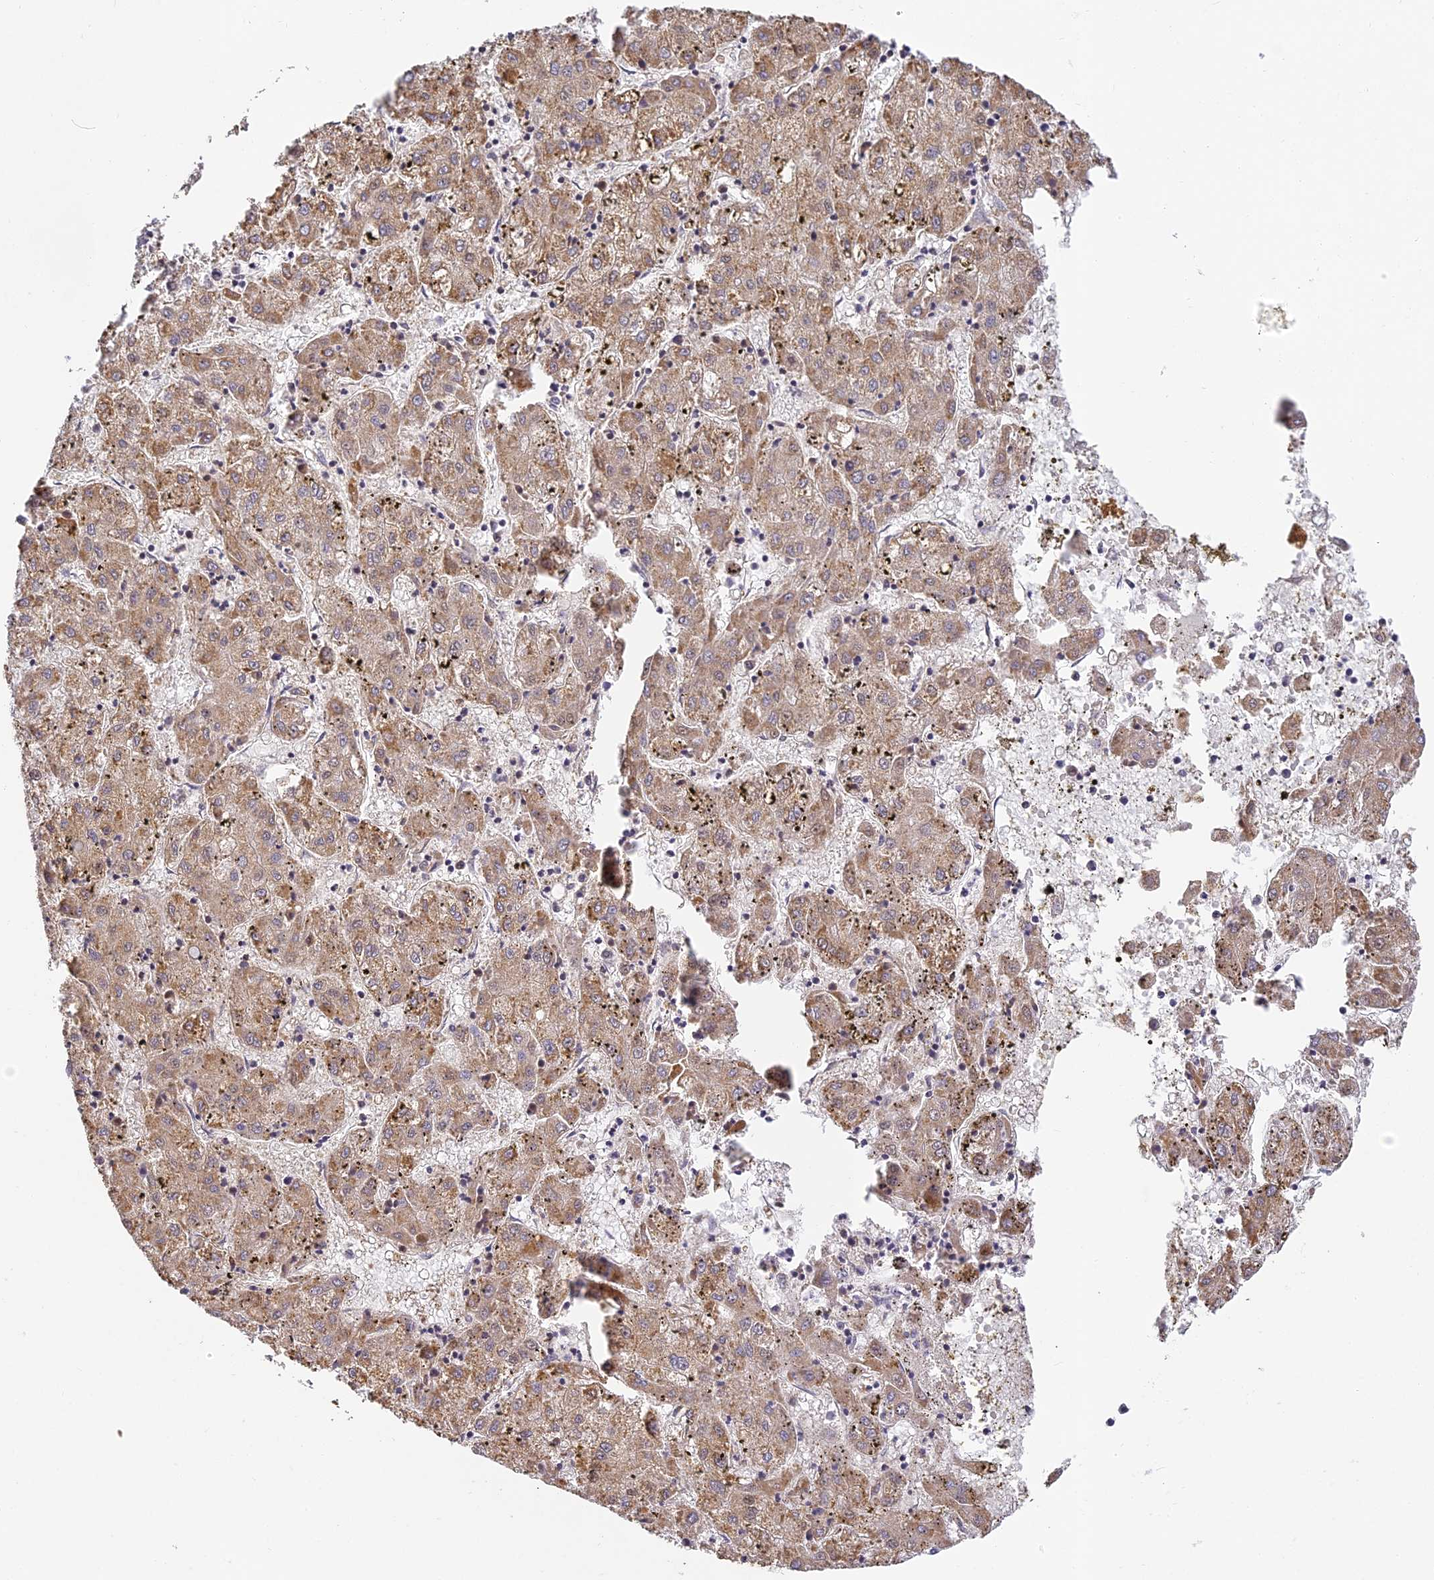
{"staining": {"intensity": "moderate", "quantity": ">75%", "location": "cytoplasmic/membranous"}, "tissue": "liver cancer", "cell_type": "Tumor cells", "image_type": "cancer", "snomed": [{"axis": "morphology", "description": "Carcinoma, Hepatocellular, NOS"}, {"axis": "topography", "description": "Liver"}], "caption": "Protein expression analysis of human liver cancer reveals moderate cytoplasmic/membranous expression in approximately >75% of tumor cells.", "gene": "ZNF443", "patient": {"sex": "male", "age": 72}}